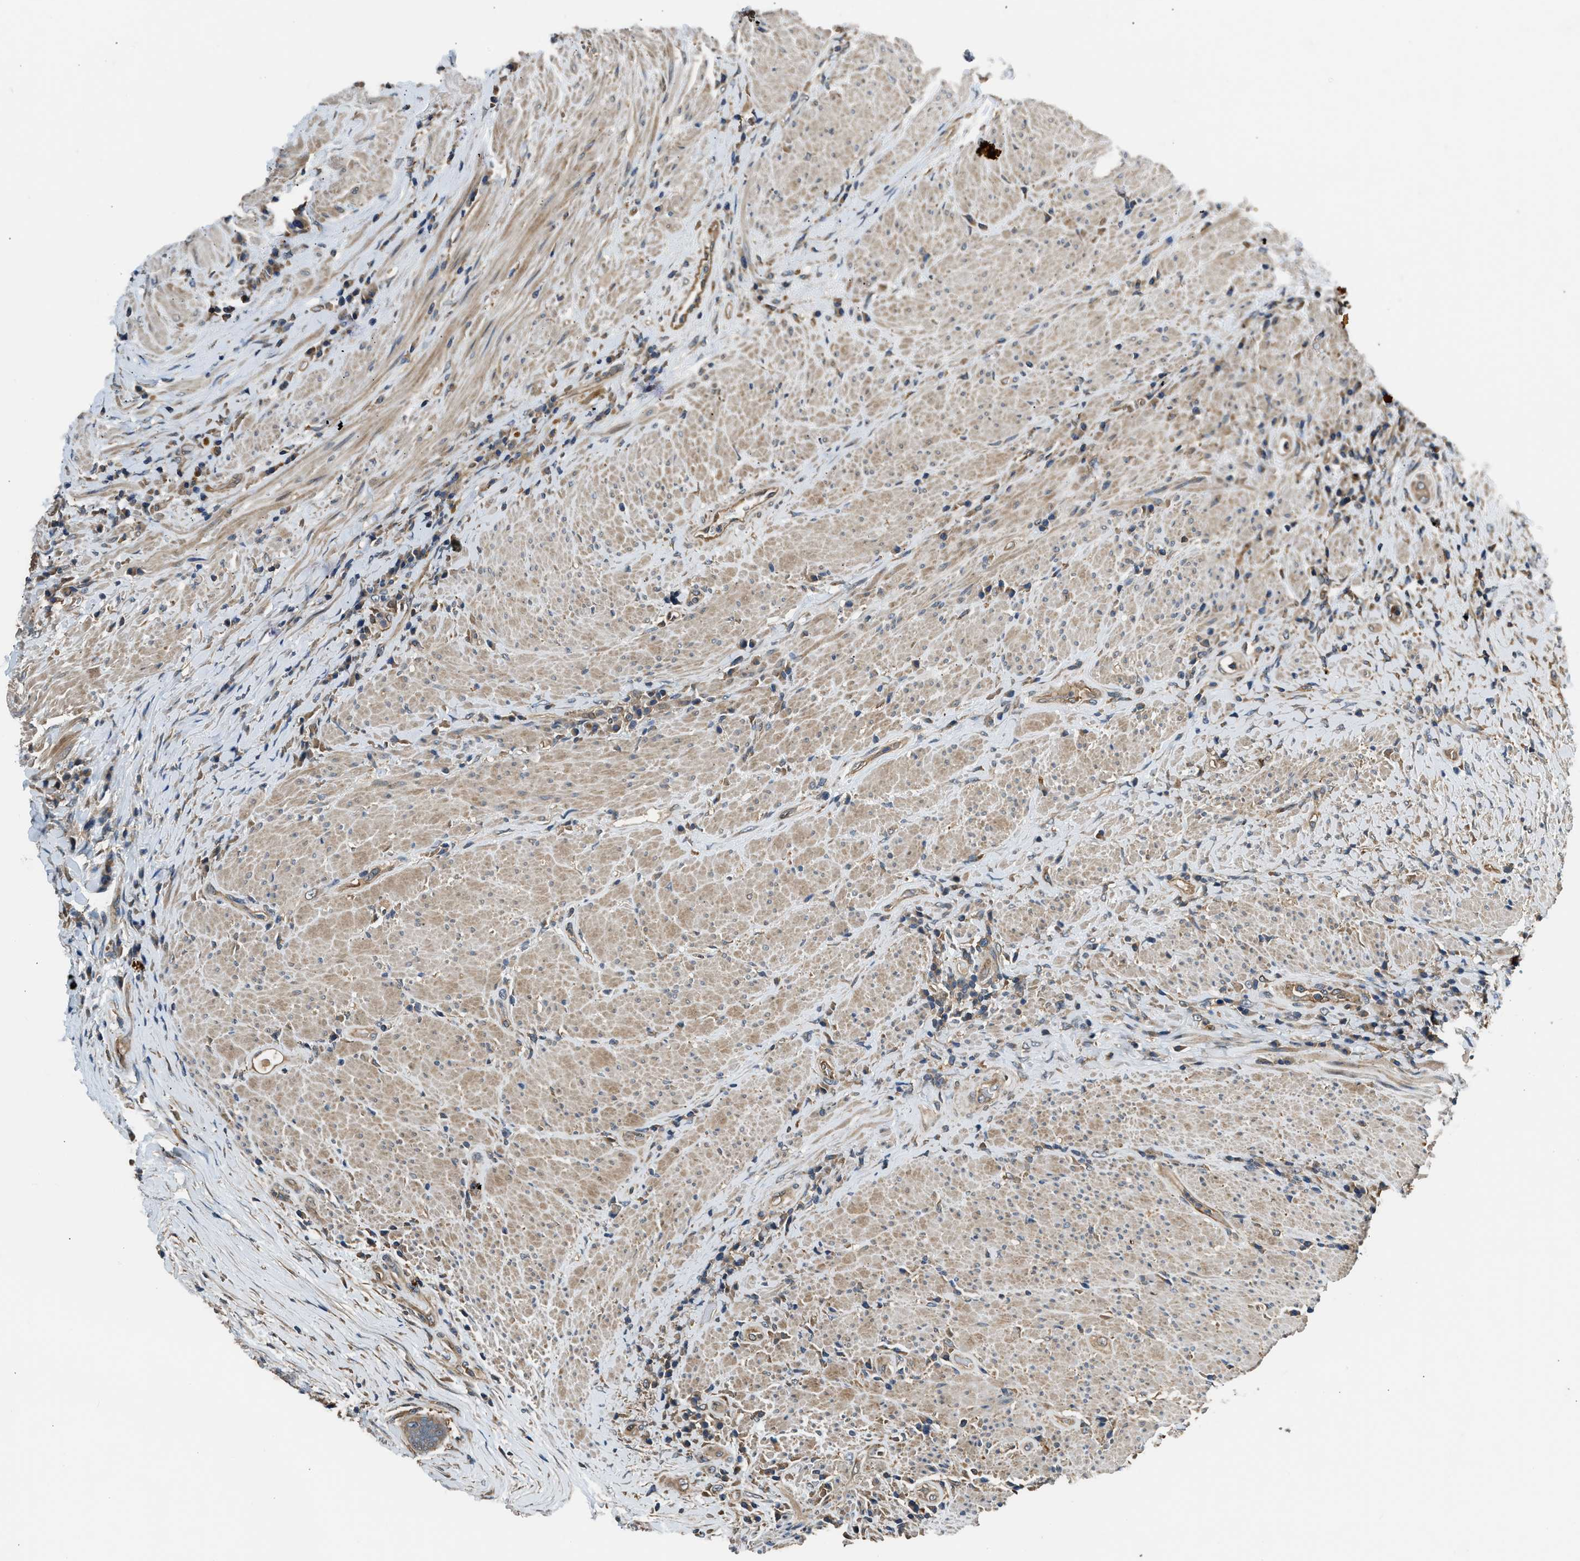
{"staining": {"intensity": "moderate", "quantity": ">75%", "location": "cytoplasmic/membranous"}, "tissue": "colorectal cancer", "cell_type": "Tumor cells", "image_type": "cancer", "snomed": [{"axis": "morphology", "description": "Adenocarcinoma, NOS"}, {"axis": "topography", "description": "Rectum"}], "caption": "Protein expression analysis of human colorectal adenocarcinoma reveals moderate cytoplasmic/membranous staining in about >75% of tumor cells.", "gene": "IL3RA", "patient": {"sex": "male", "age": 72}}